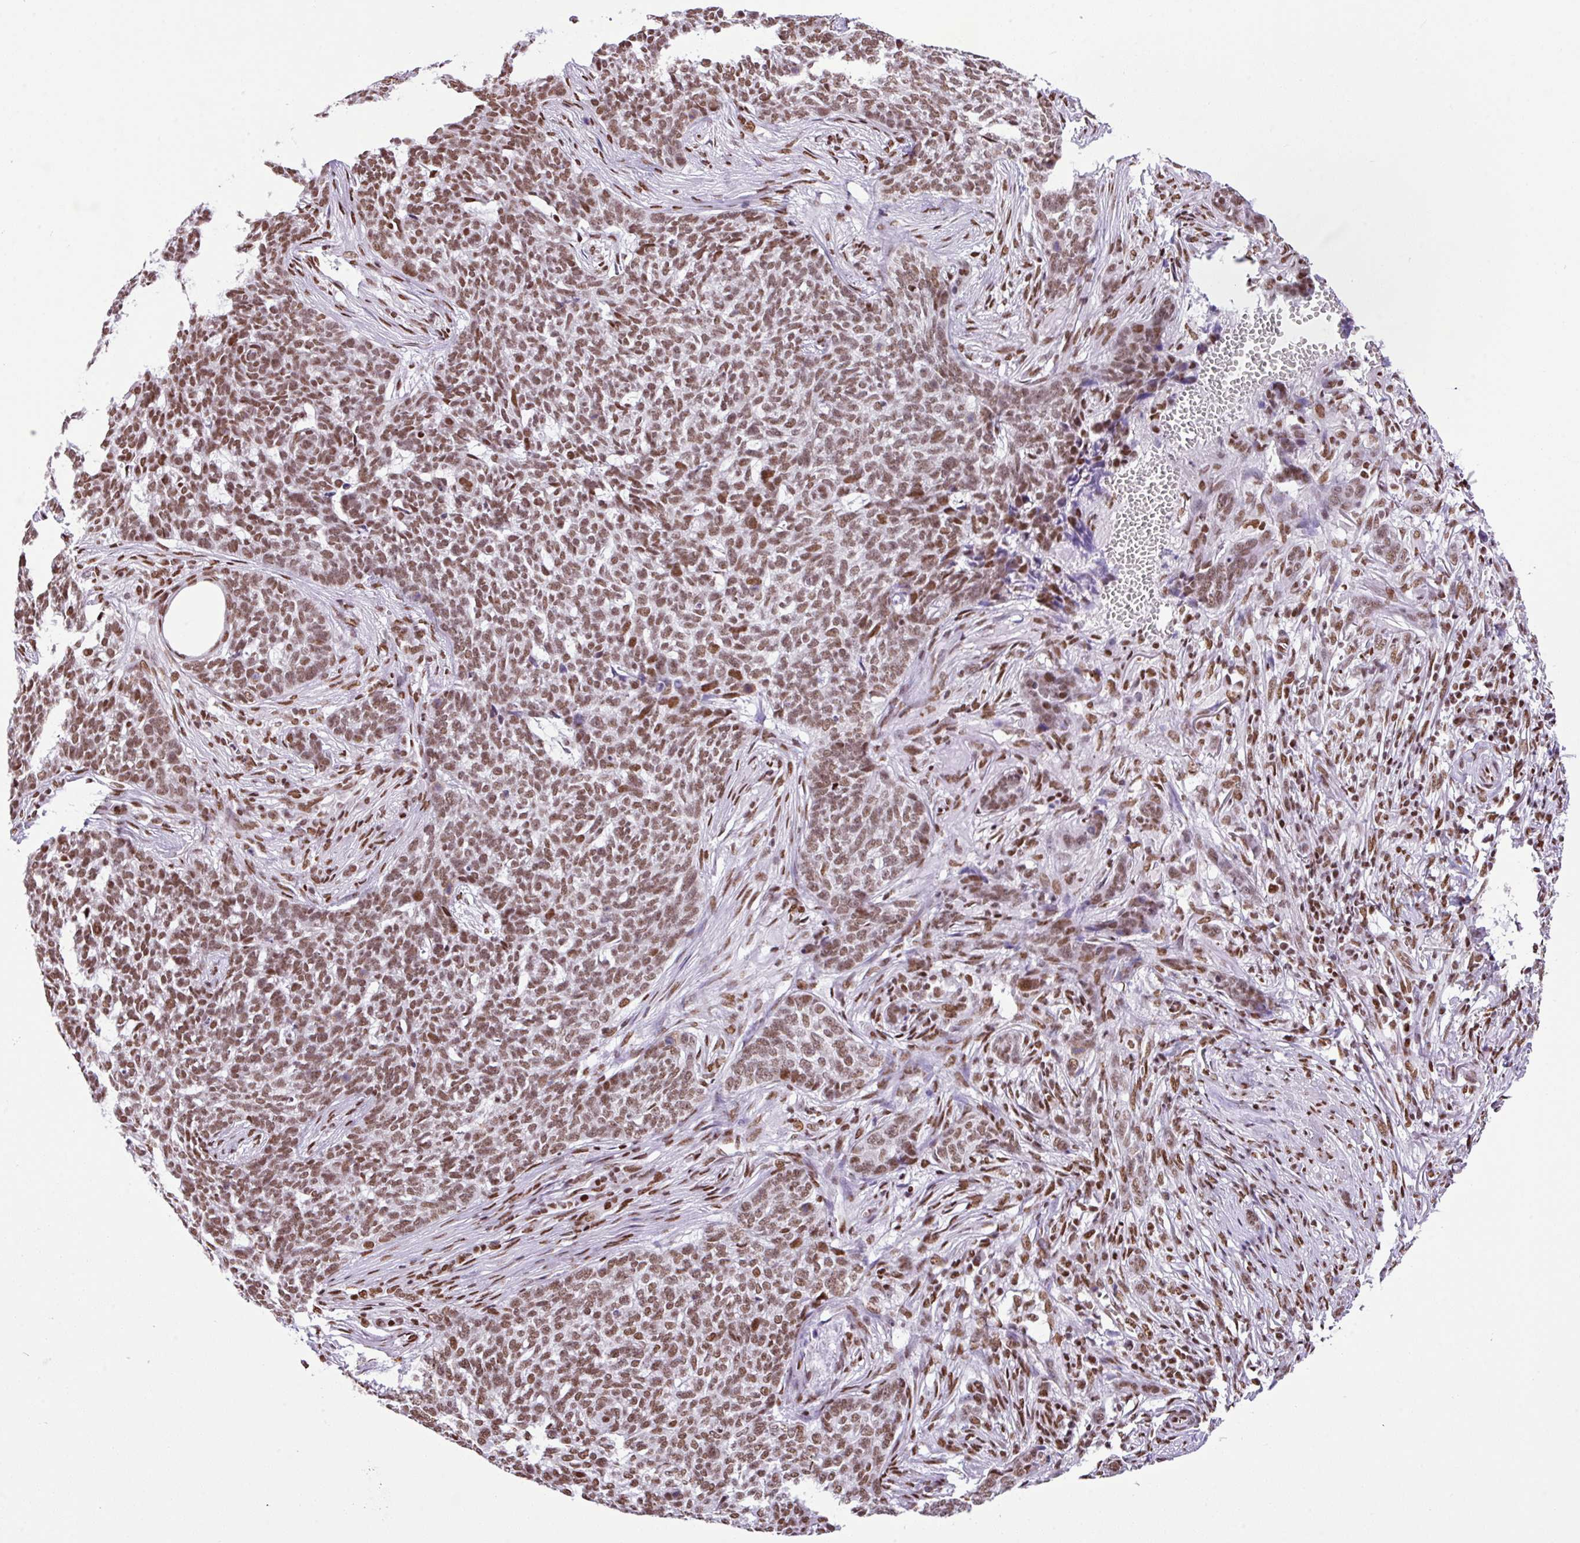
{"staining": {"intensity": "moderate", "quantity": ">75%", "location": "nuclear"}, "tissue": "skin cancer", "cell_type": "Tumor cells", "image_type": "cancer", "snomed": [{"axis": "morphology", "description": "Basal cell carcinoma"}, {"axis": "topography", "description": "Skin"}], "caption": "Brown immunohistochemical staining in skin cancer (basal cell carcinoma) demonstrates moderate nuclear staining in approximately >75% of tumor cells. (Brightfield microscopy of DAB IHC at high magnification).", "gene": "RARG", "patient": {"sex": "male", "age": 85}}